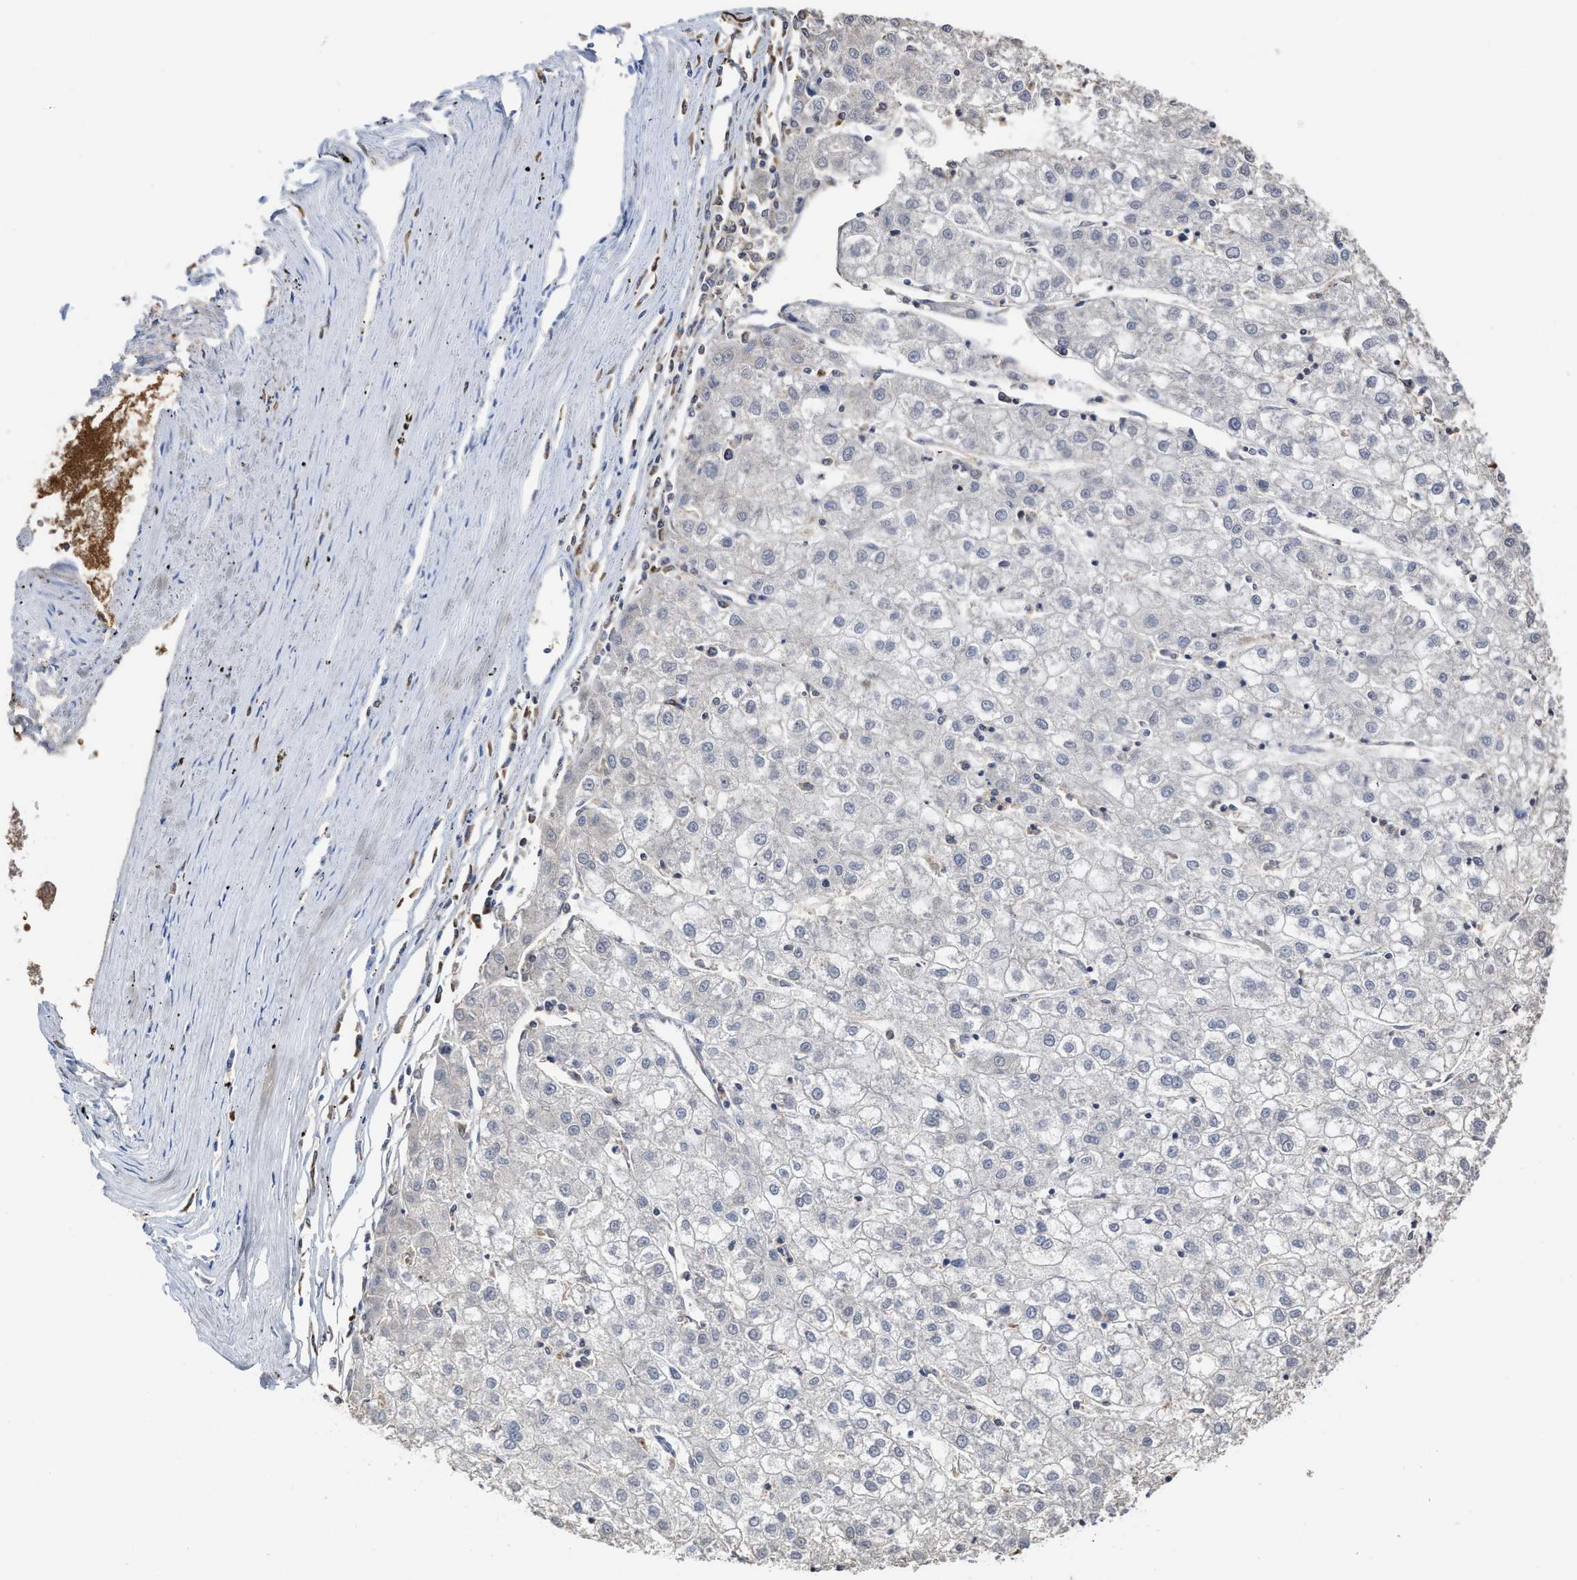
{"staining": {"intensity": "negative", "quantity": "none", "location": "none"}, "tissue": "liver cancer", "cell_type": "Tumor cells", "image_type": "cancer", "snomed": [{"axis": "morphology", "description": "Carcinoma, Hepatocellular, NOS"}, {"axis": "topography", "description": "Liver"}], "caption": "An immunohistochemistry (IHC) micrograph of liver cancer (hepatocellular carcinoma) is shown. There is no staining in tumor cells of liver cancer (hepatocellular carcinoma). Brightfield microscopy of immunohistochemistry stained with DAB (3,3'-diaminobenzidine) (brown) and hematoxylin (blue), captured at high magnification.", "gene": "C2", "patient": {"sex": "male", "age": 72}}